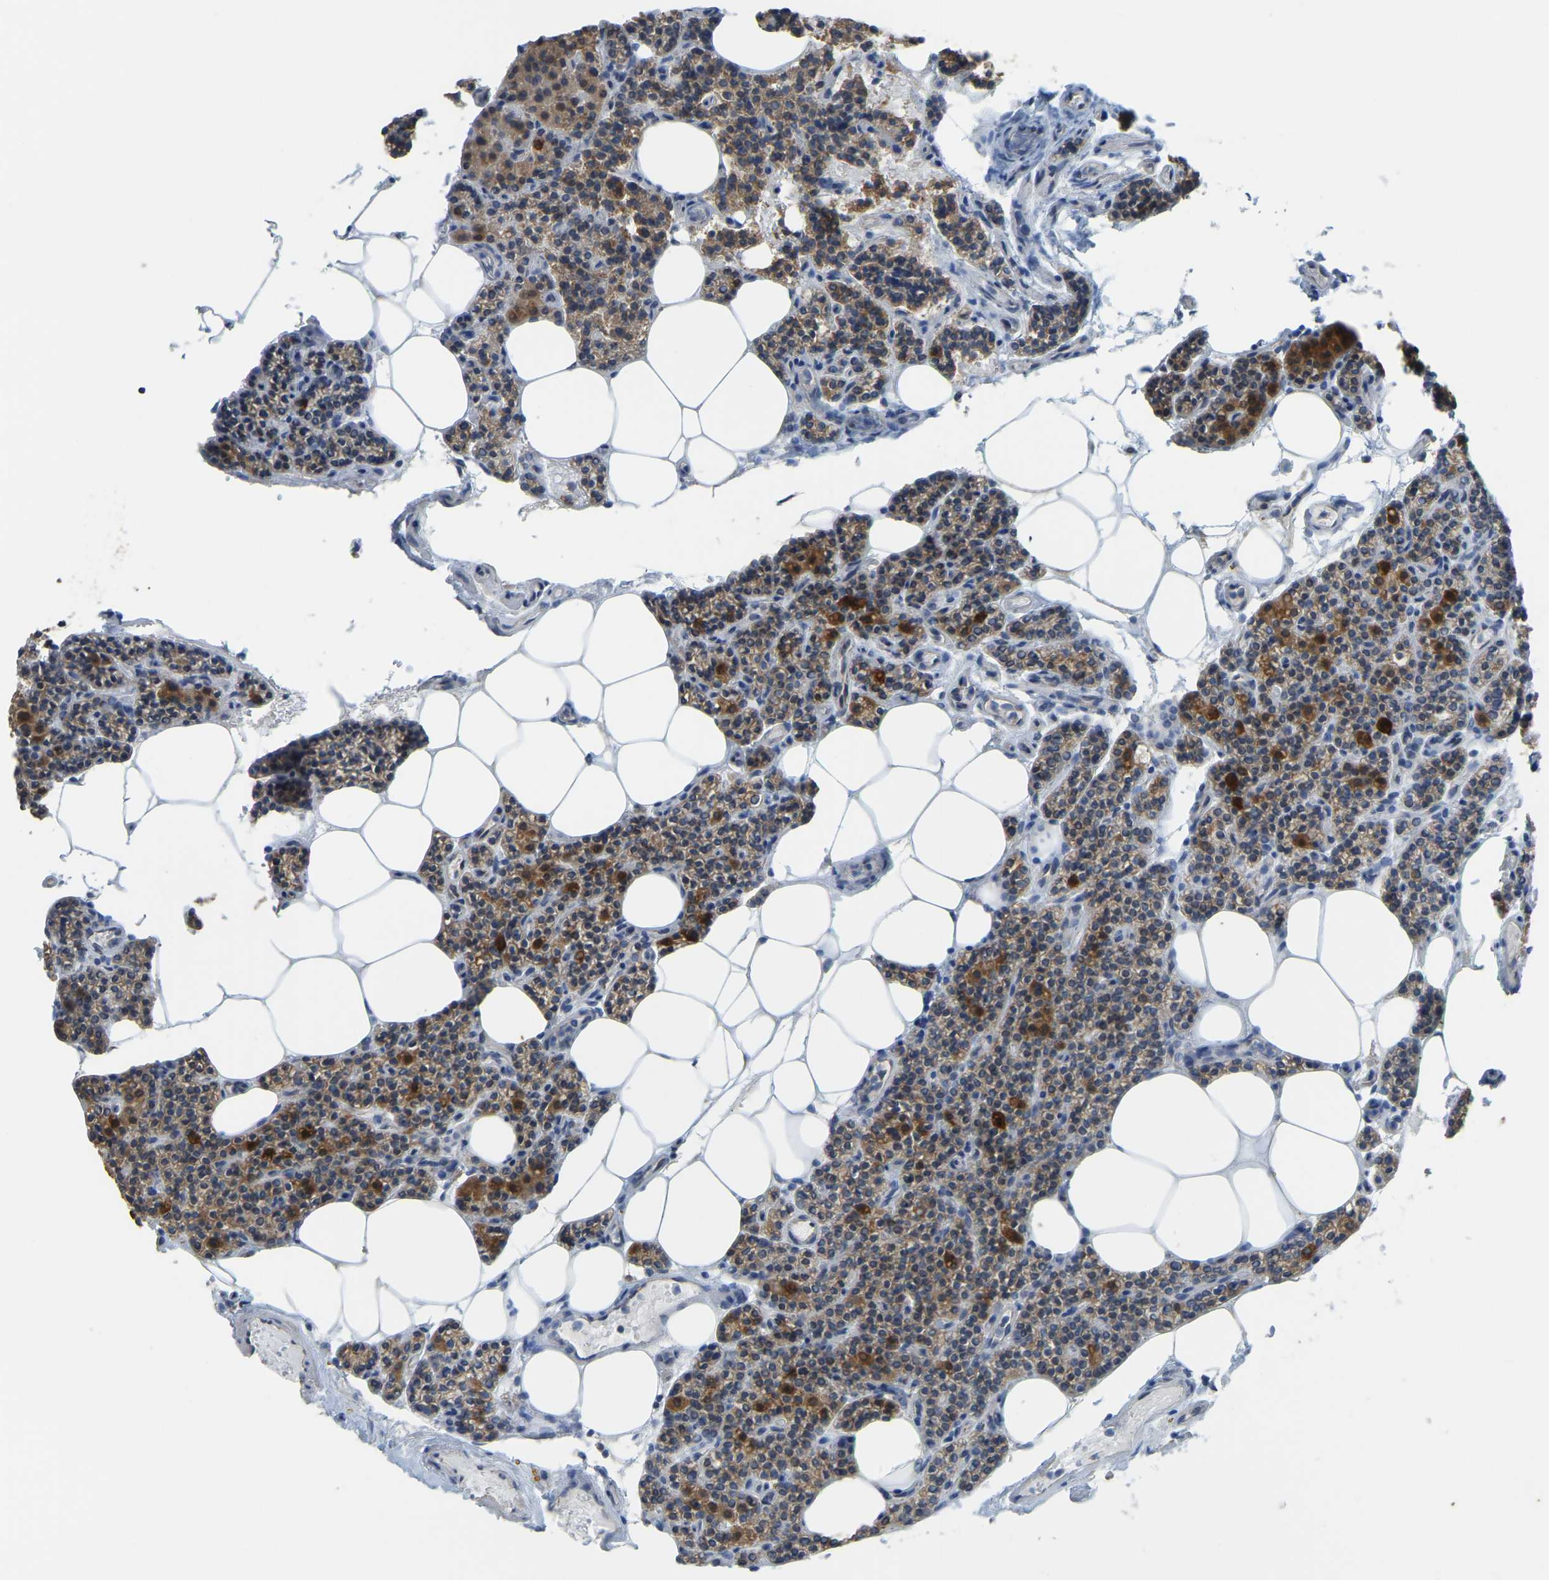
{"staining": {"intensity": "strong", "quantity": ">75%", "location": "cytoplasmic/membranous"}, "tissue": "parathyroid gland", "cell_type": "Glandular cells", "image_type": "normal", "snomed": [{"axis": "morphology", "description": "Normal tissue, NOS"}, {"axis": "morphology", "description": "Adenoma, NOS"}, {"axis": "topography", "description": "Parathyroid gland"}], "caption": "Brown immunohistochemical staining in unremarkable parathyroid gland shows strong cytoplasmic/membranous staining in approximately >75% of glandular cells. The staining was performed using DAB, with brown indicating positive protein expression. Nuclei are stained blue with hematoxylin.", "gene": "PSMD7", "patient": {"sex": "female", "age": 70}}